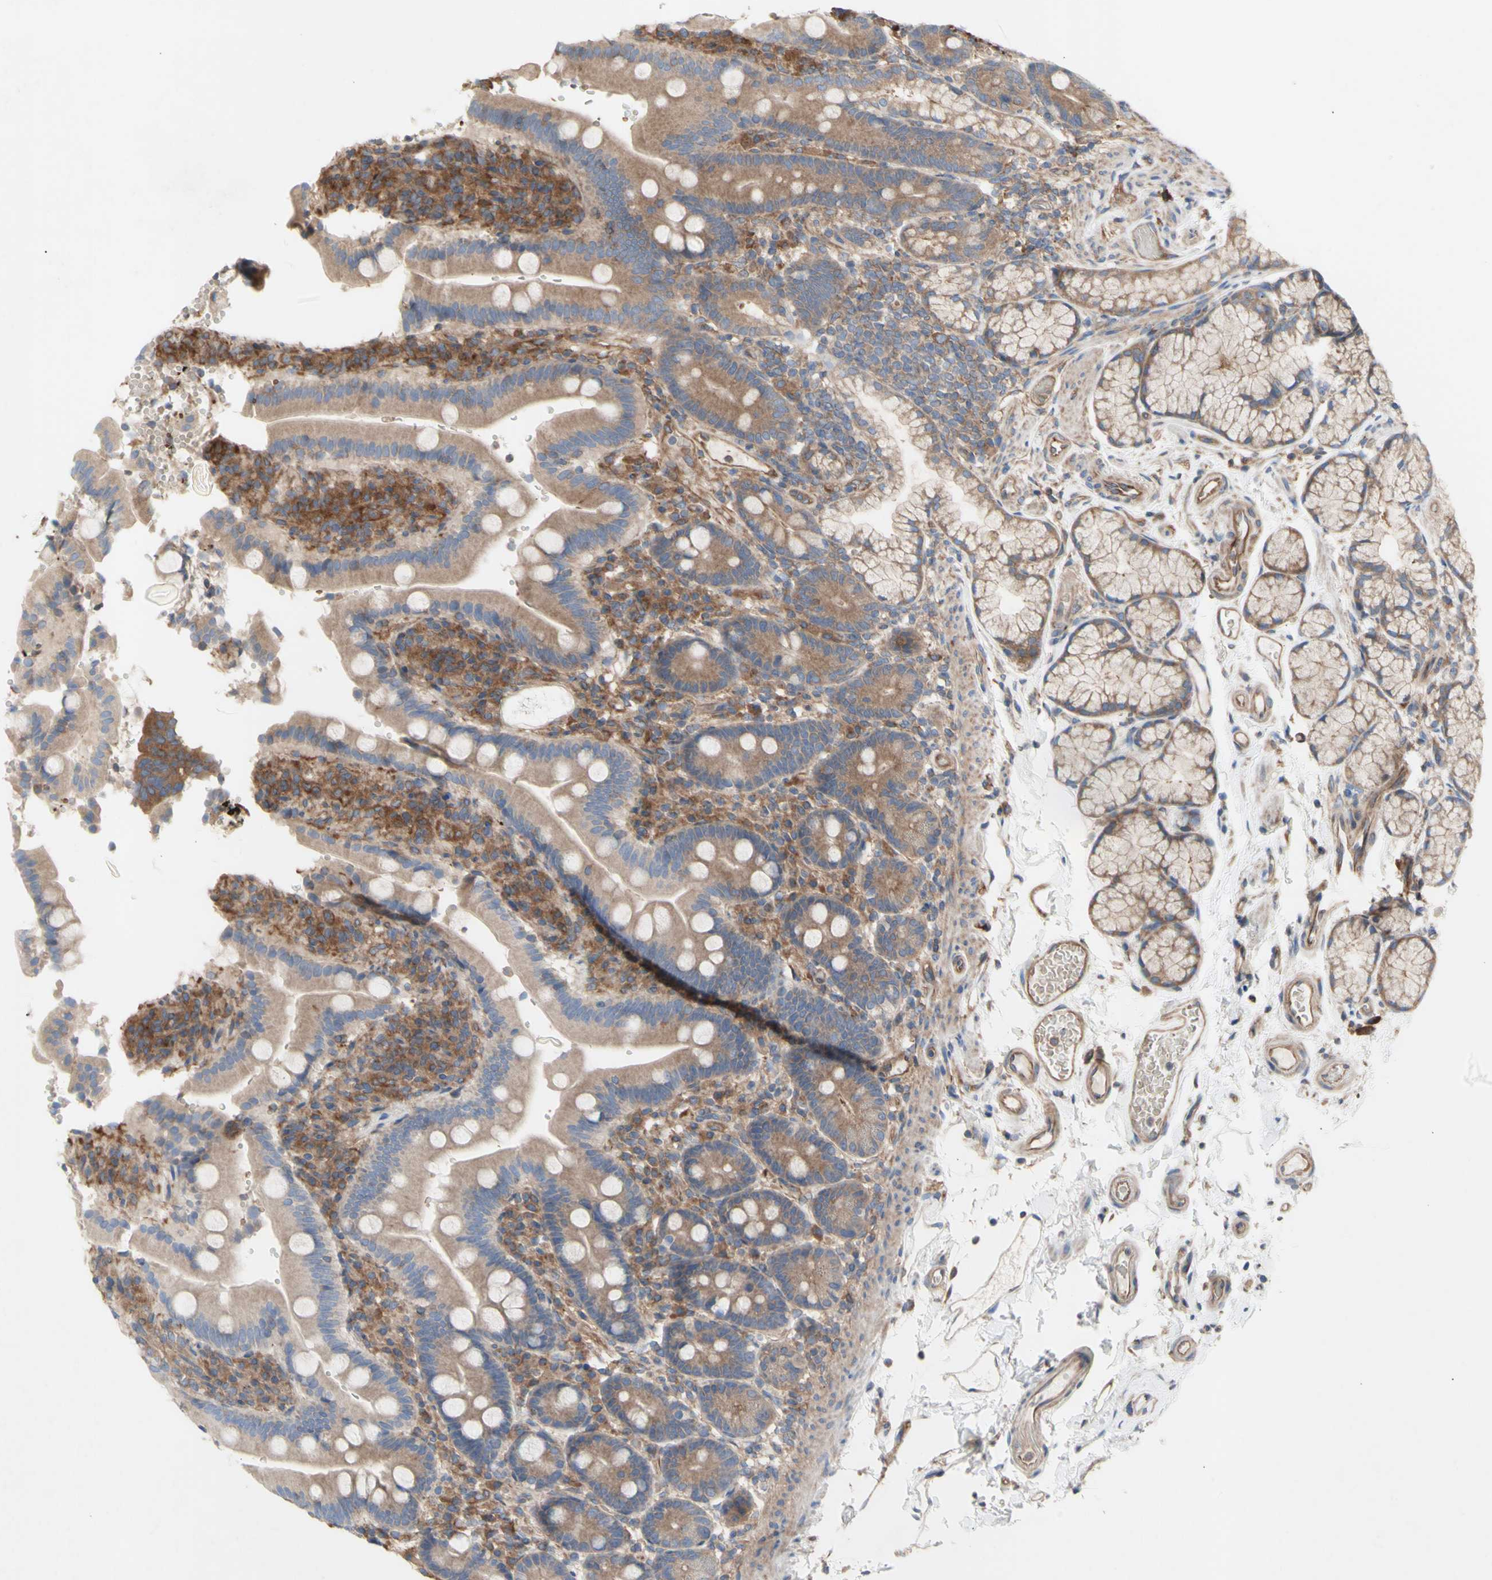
{"staining": {"intensity": "weak", "quantity": ">75%", "location": "cytoplasmic/membranous"}, "tissue": "duodenum", "cell_type": "Glandular cells", "image_type": "normal", "snomed": [{"axis": "morphology", "description": "Normal tissue, NOS"}, {"axis": "topography", "description": "Small intestine, NOS"}], "caption": "A low amount of weak cytoplasmic/membranous positivity is identified in about >75% of glandular cells in benign duodenum. (DAB IHC with brightfield microscopy, high magnification).", "gene": "KLC1", "patient": {"sex": "female", "age": 71}}